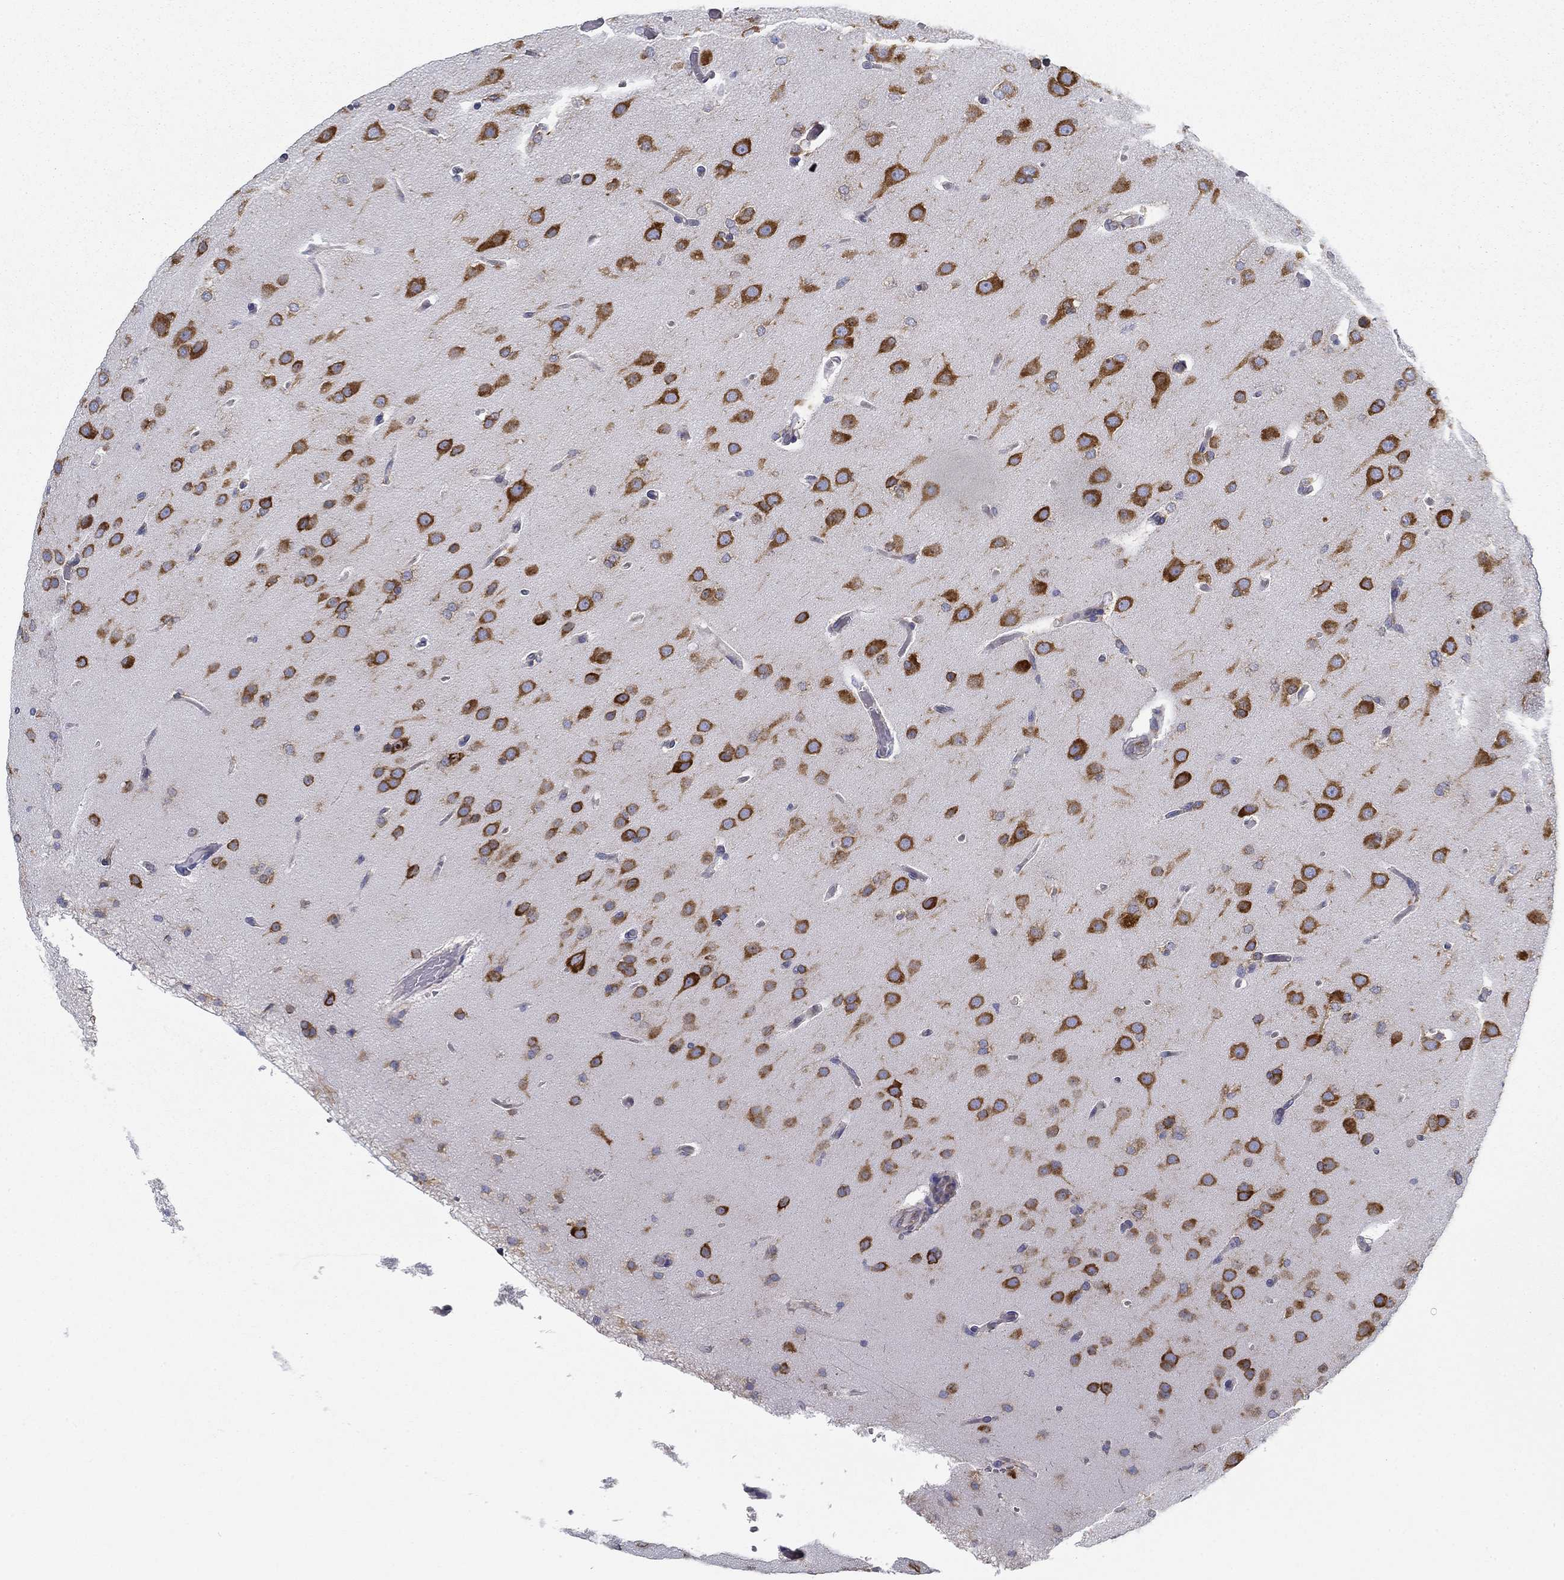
{"staining": {"intensity": "moderate", "quantity": "<25%", "location": "cytoplasmic/membranous"}, "tissue": "glioma", "cell_type": "Tumor cells", "image_type": "cancer", "snomed": [{"axis": "morphology", "description": "Glioma, malignant, Low grade"}, {"axis": "topography", "description": "Brain"}], "caption": "Malignant glioma (low-grade) stained for a protein displays moderate cytoplasmic/membranous positivity in tumor cells.", "gene": "FXR1", "patient": {"sex": "male", "age": 41}}